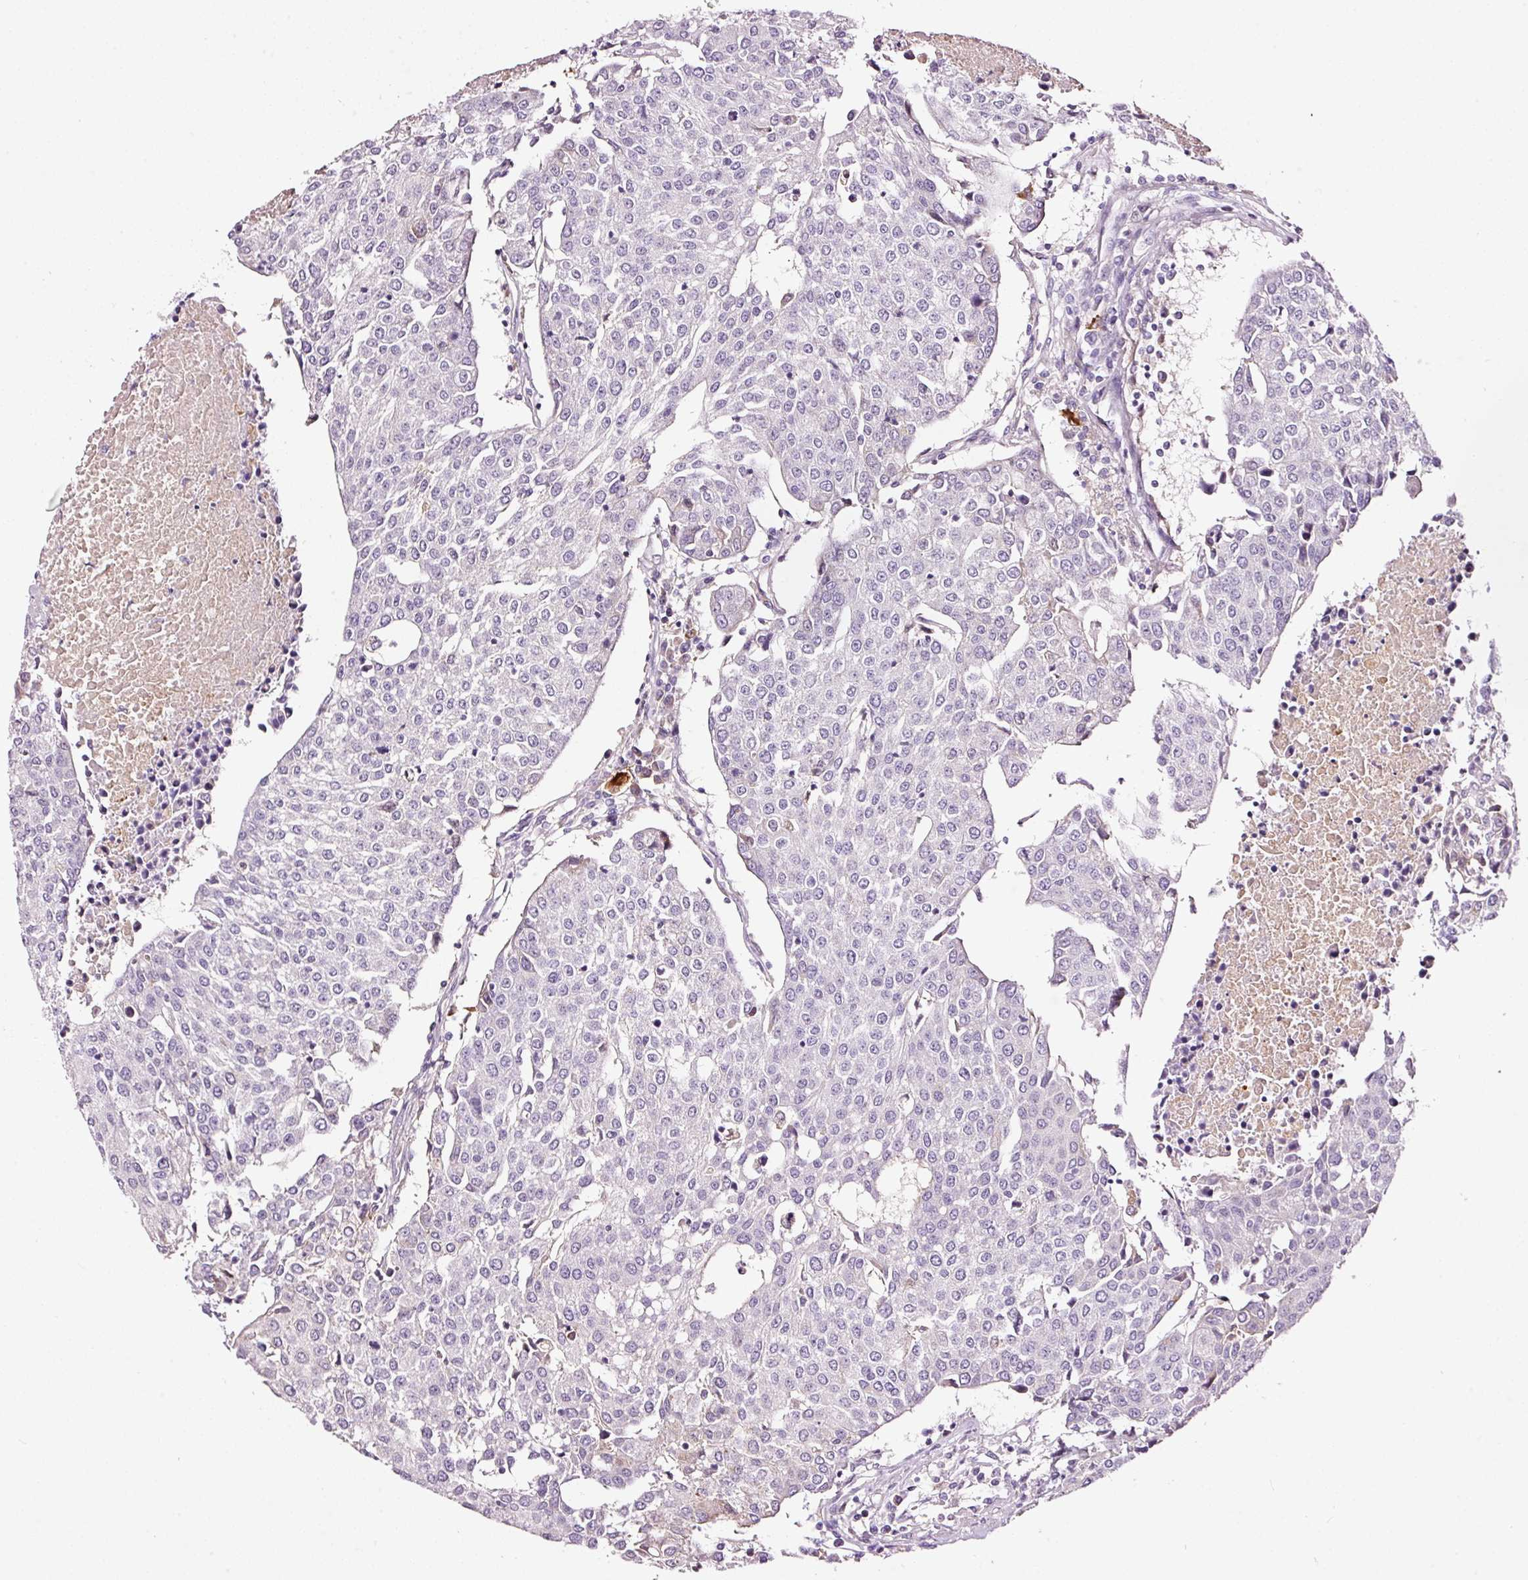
{"staining": {"intensity": "negative", "quantity": "none", "location": "none"}, "tissue": "urothelial cancer", "cell_type": "Tumor cells", "image_type": "cancer", "snomed": [{"axis": "morphology", "description": "Urothelial carcinoma, High grade"}, {"axis": "topography", "description": "Urinary bladder"}], "caption": "Immunohistochemistry (IHC) micrograph of human urothelial cancer stained for a protein (brown), which shows no positivity in tumor cells. The staining was performed using DAB (3,3'-diaminobenzidine) to visualize the protein expression in brown, while the nuclei were stained in blue with hematoxylin (Magnification: 20x).", "gene": "LAMP3", "patient": {"sex": "female", "age": 85}}